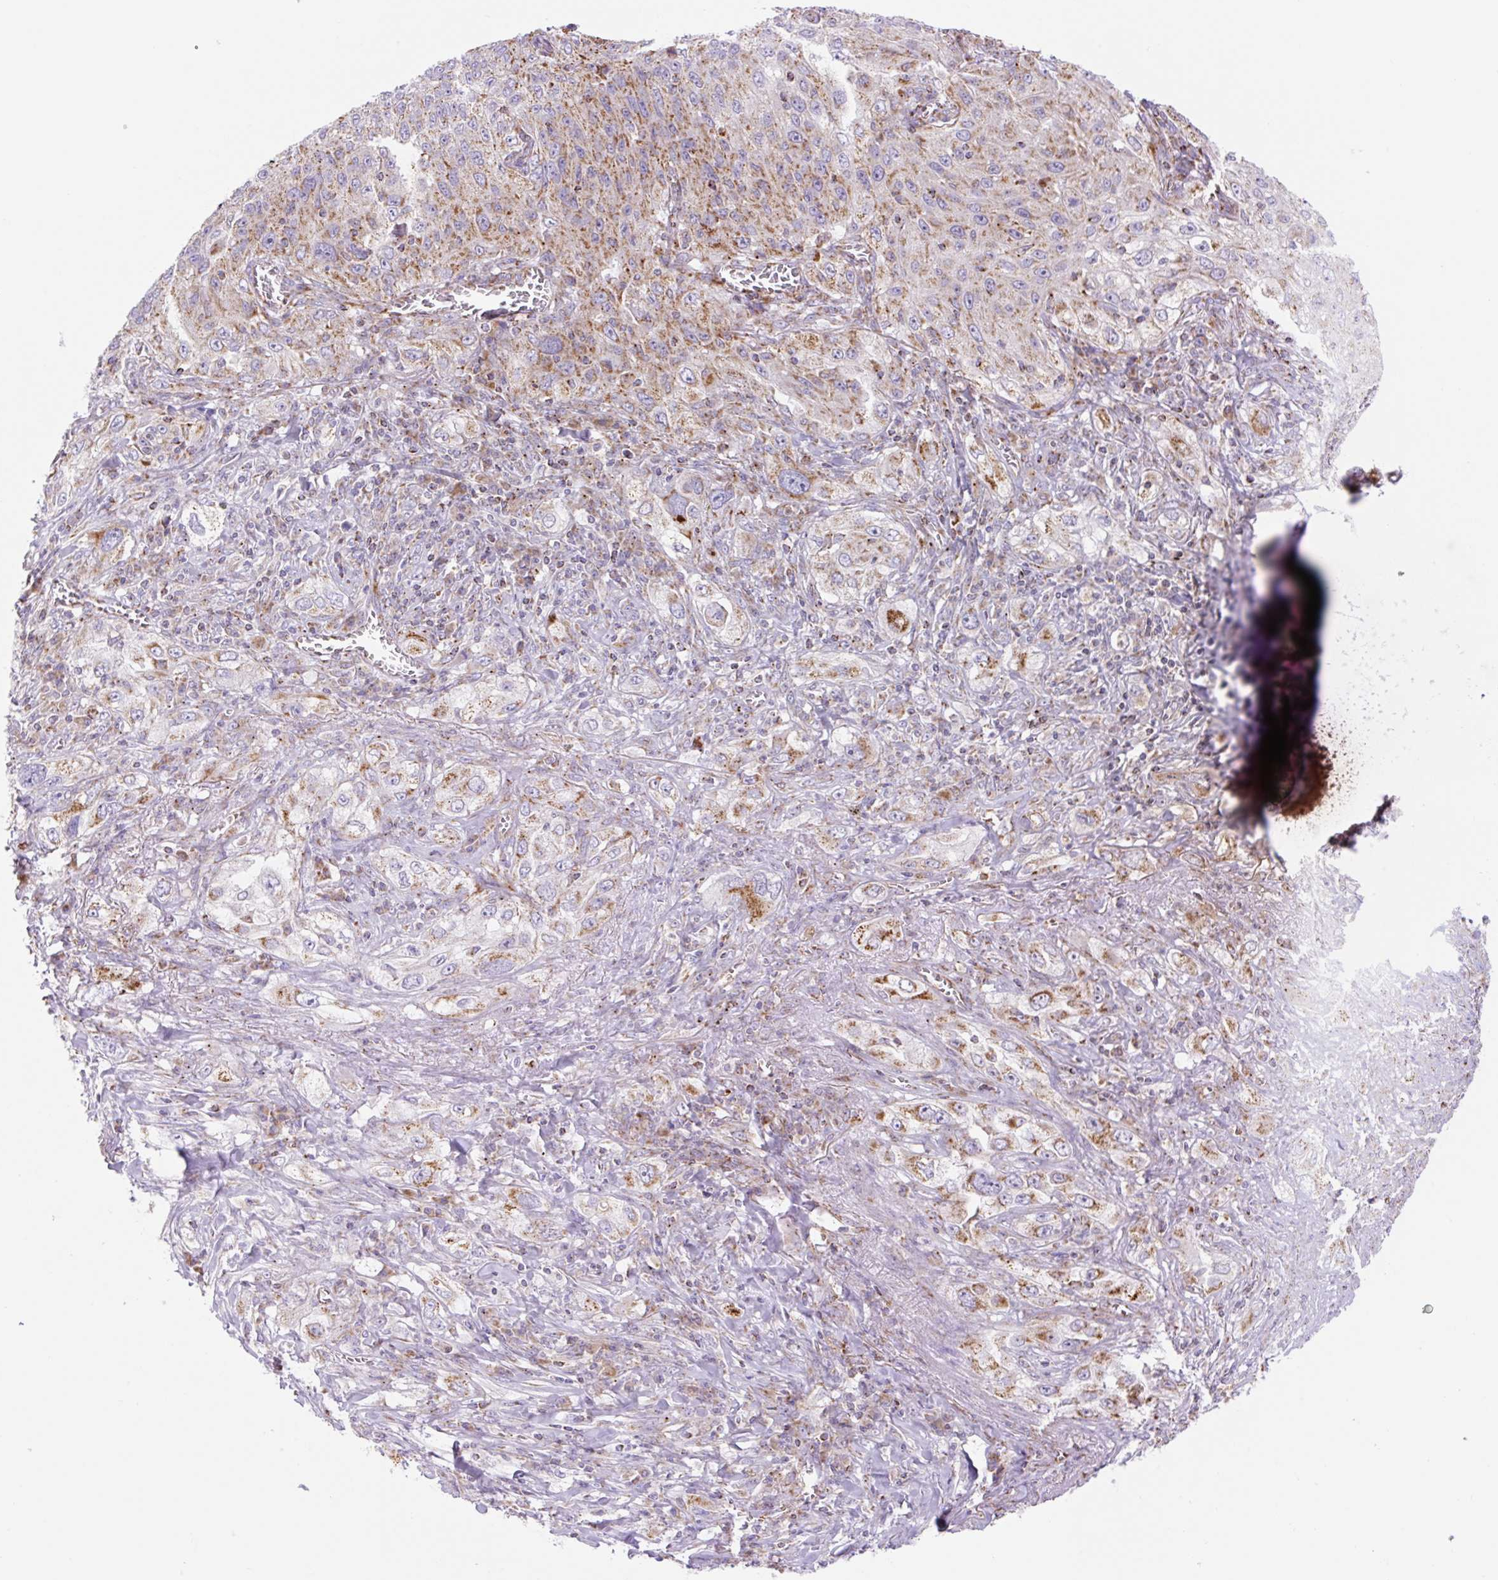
{"staining": {"intensity": "moderate", "quantity": "25%-75%", "location": "cytoplasmic/membranous"}, "tissue": "lung cancer", "cell_type": "Tumor cells", "image_type": "cancer", "snomed": [{"axis": "morphology", "description": "Squamous cell carcinoma, NOS"}, {"axis": "topography", "description": "Lung"}], "caption": "Protein expression analysis of lung cancer (squamous cell carcinoma) displays moderate cytoplasmic/membranous staining in approximately 25%-75% of tumor cells. (Stains: DAB (3,3'-diaminobenzidine) in brown, nuclei in blue, Microscopy: brightfield microscopy at high magnification).", "gene": "ETNK2", "patient": {"sex": "female", "age": 69}}